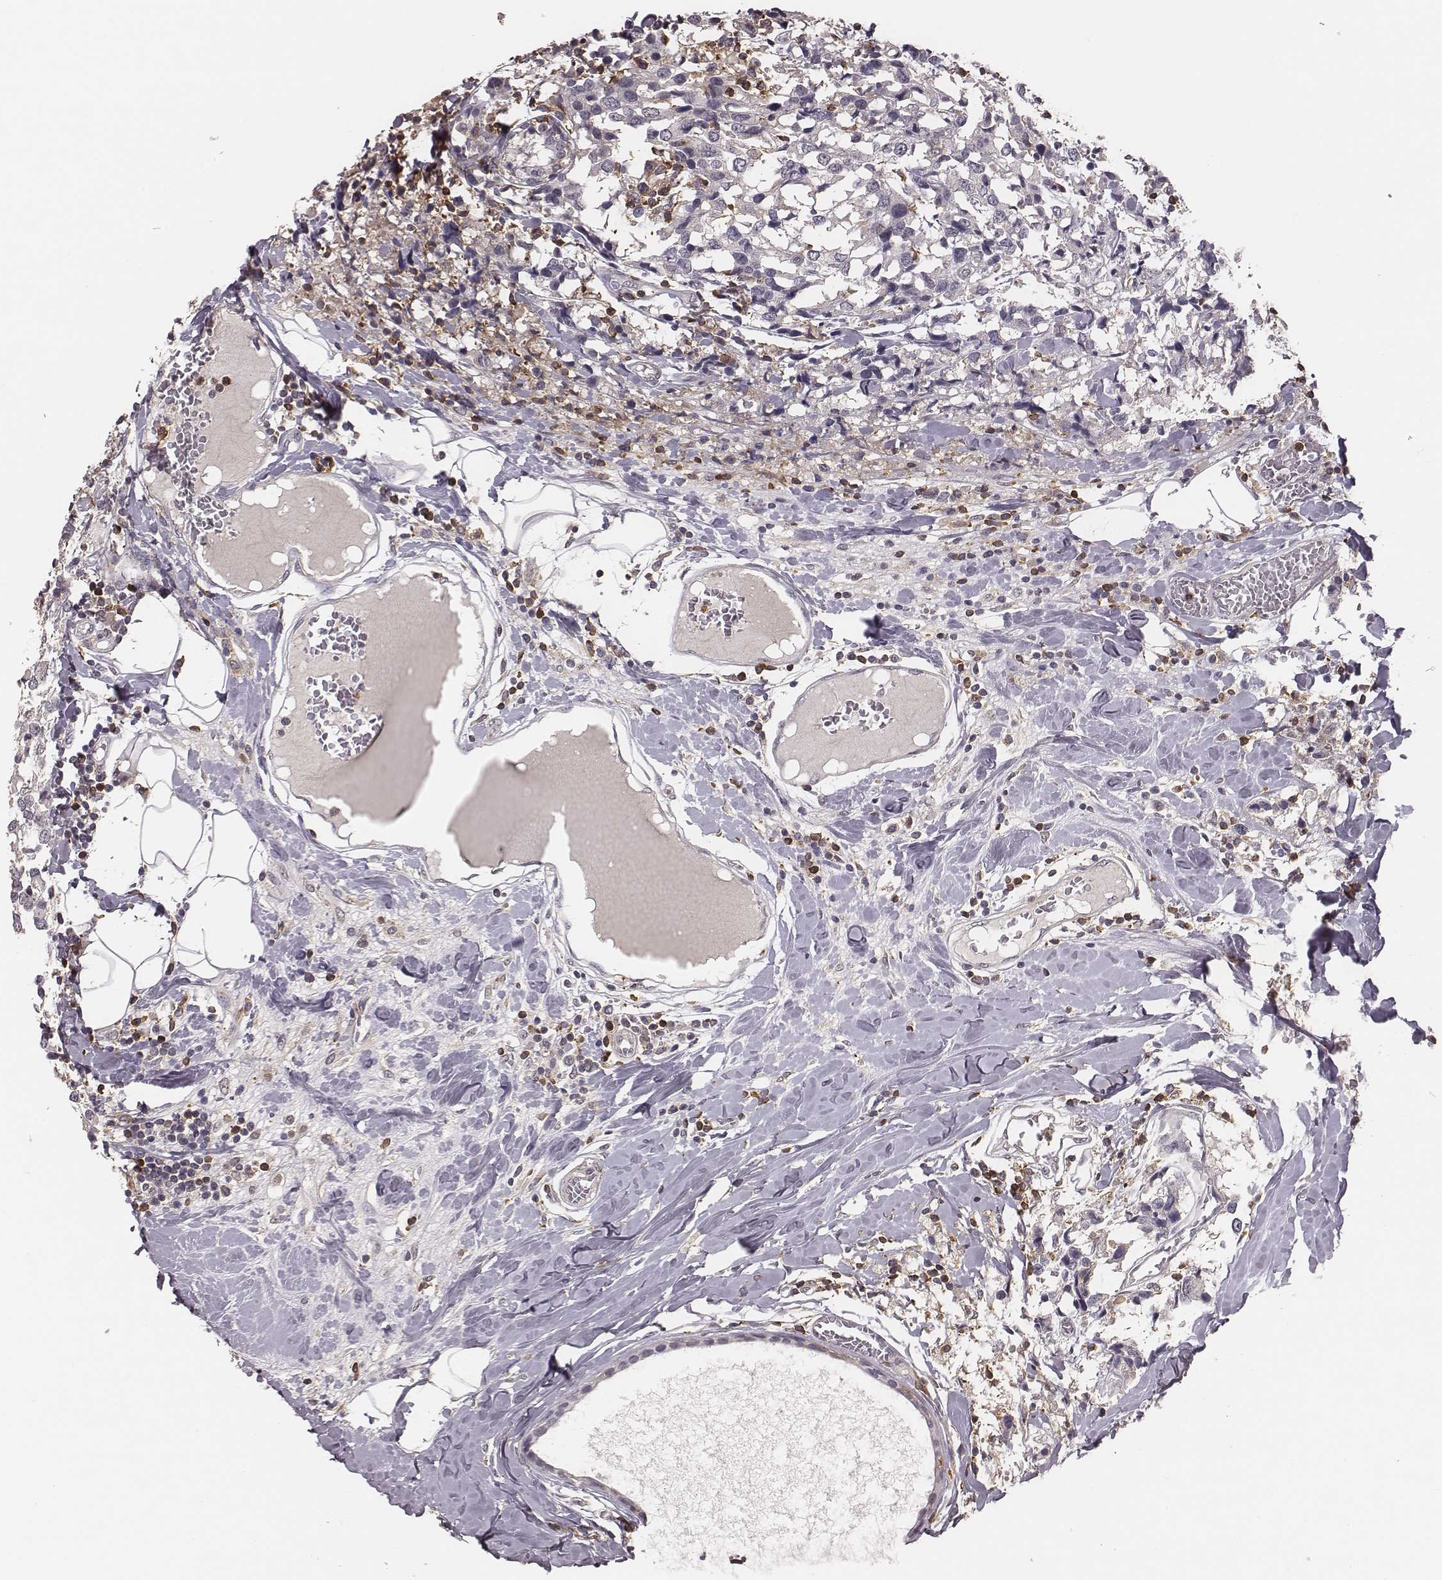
{"staining": {"intensity": "negative", "quantity": "none", "location": "none"}, "tissue": "breast cancer", "cell_type": "Tumor cells", "image_type": "cancer", "snomed": [{"axis": "morphology", "description": "Lobular carcinoma"}, {"axis": "topography", "description": "Breast"}], "caption": "Human breast cancer (lobular carcinoma) stained for a protein using IHC demonstrates no expression in tumor cells.", "gene": "PILRA", "patient": {"sex": "female", "age": 59}}